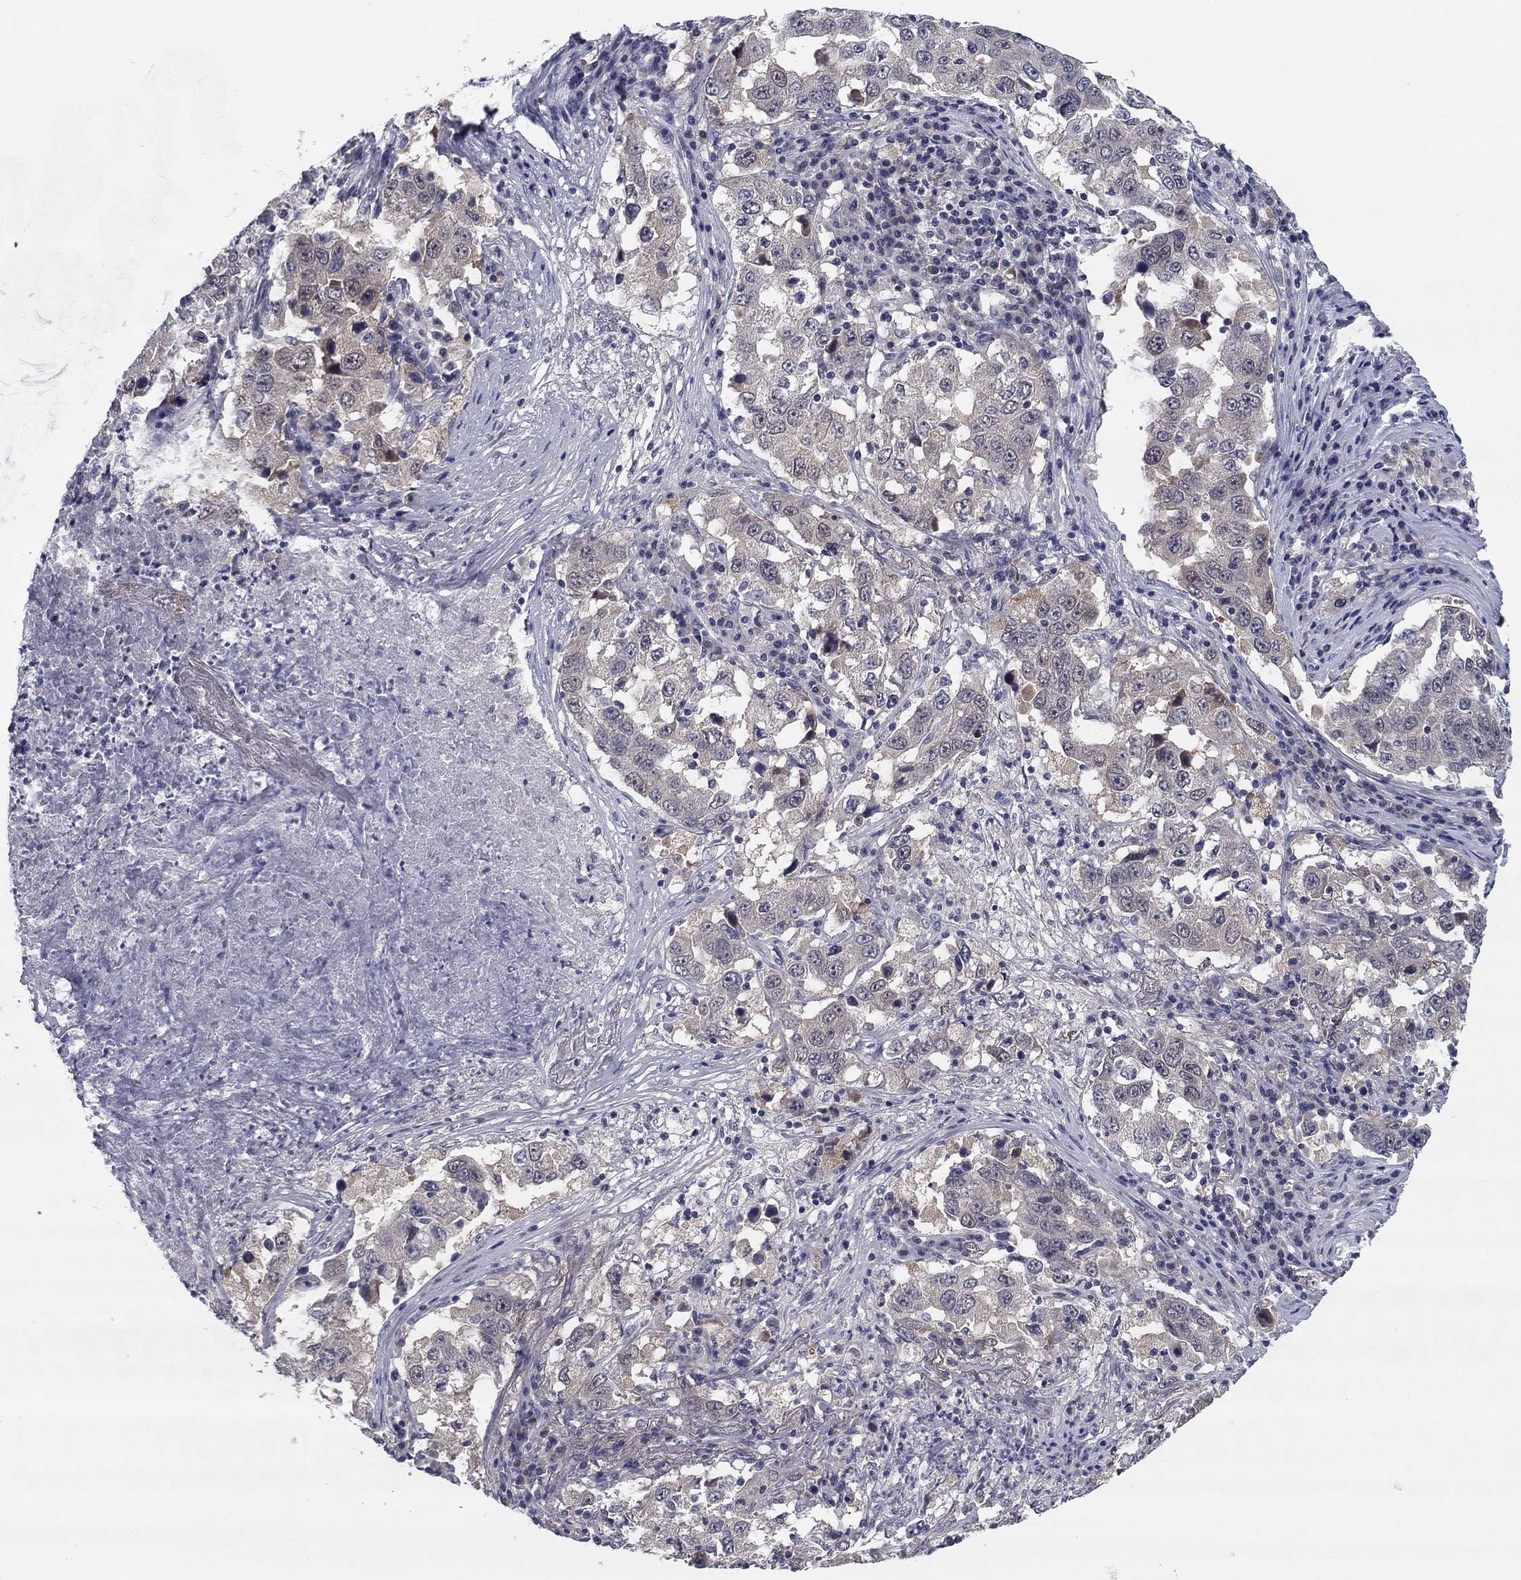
{"staining": {"intensity": "negative", "quantity": "none", "location": "none"}, "tissue": "lung cancer", "cell_type": "Tumor cells", "image_type": "cancer", "snomed": [{"axis": "morphology", "description": "Adenocarcinoma, NOS"}, {"axis": "topography", "description": "Lung"}], "caption": "Tumor cells show no significant protein positivity in adenocarcinoma (lung).", "gene": "REXO5", "patient": {"sex": "male", "age": 73}}